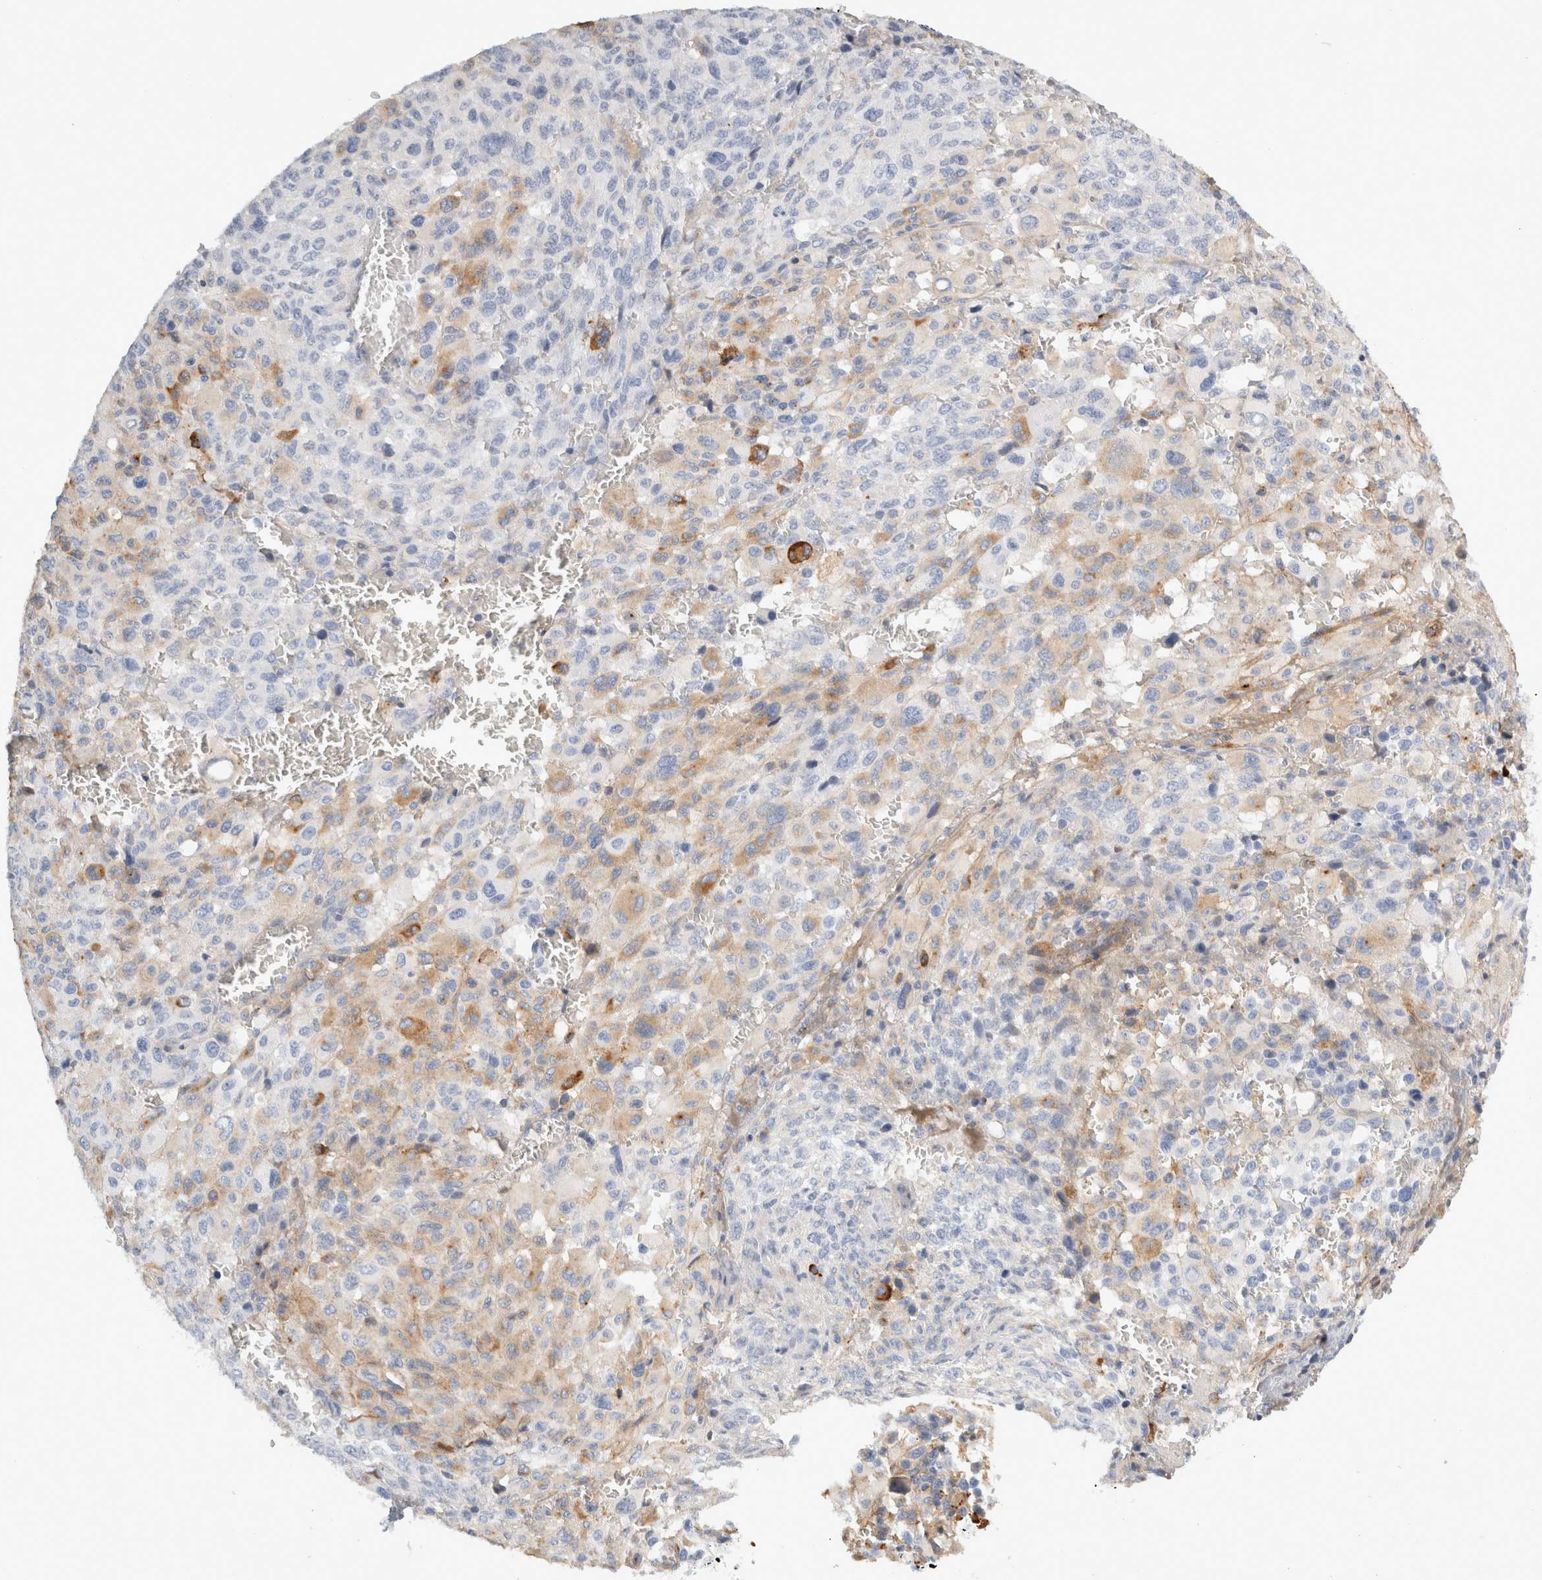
{"staining": {"intensity": "negative", "quantity": "none", "location": "none"}, "tissue": "melanoma", "cell_type": "Tumor cells", "image_type": "cancer", "snomed": [{"axis": "morphology", "description": "Malignant melanoma, Metastatic site"}, {"axis": "topography", "description": "Skin"}], "caption": "An image of malignant melanoma (metastatic site) stained for a protein shows no brown staining in tumor cells.", "gene": "FGL2", "patient": {"sex": "female", "age": 74}}